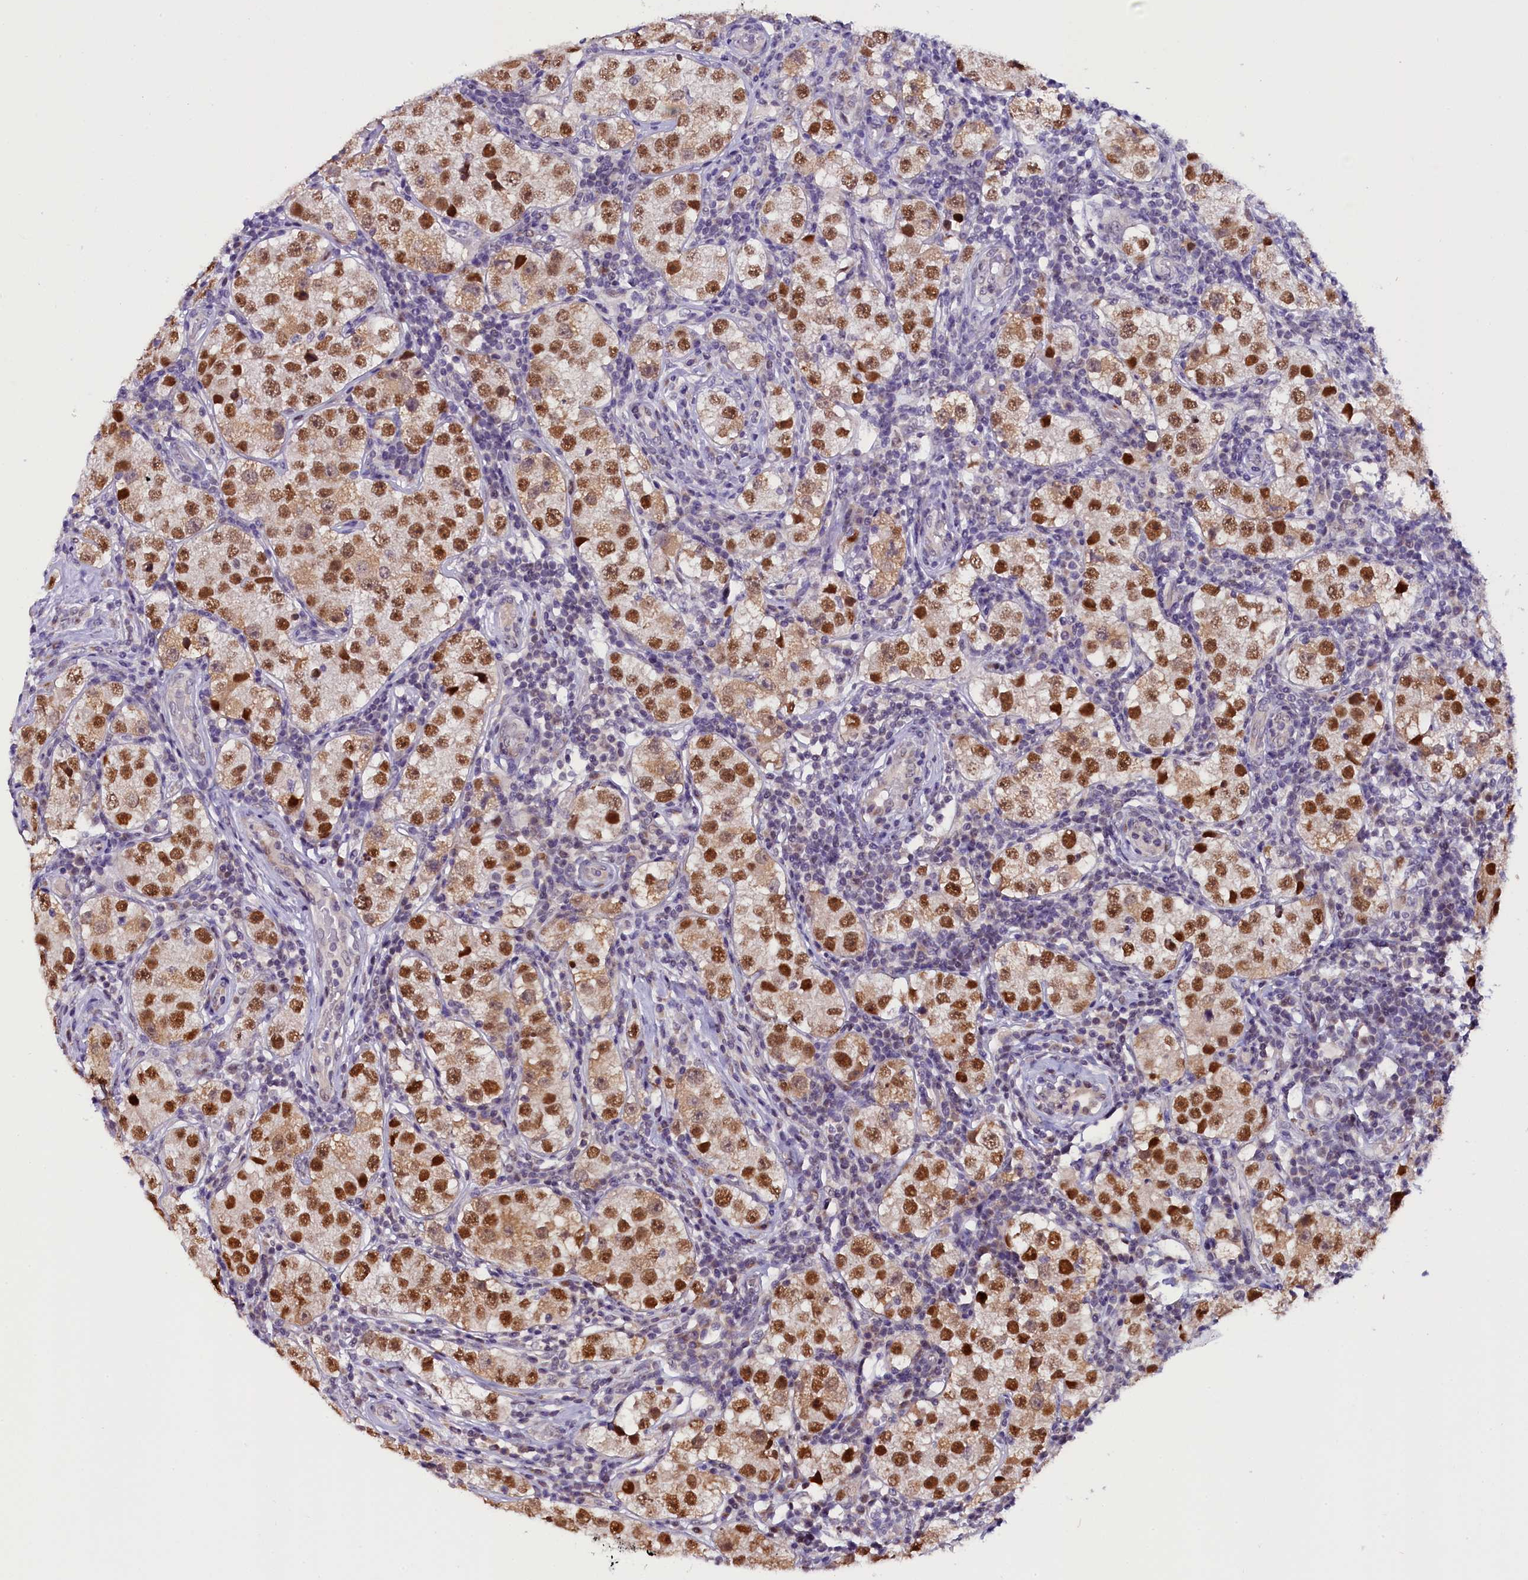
{"staining": {"intensity": "strong", "quantity": ">75%", "location": "nuclear"}, "tissue": "testis cancer", "cell_type": "Tumor cells", "image_type": "cancer", "snomed": [{"axis": "morphology", "description": "Seminoma, NOS"}, {"axis": "topography", "description": "Testis"}], "caption": "This histopathology image reveals seminoma (testis) stained with immunohistochemistry to label a protein in brown. The nuclear of tumor cells show strong positivity for the protein. Nuclei are counter-stained blue.", "gene": "RPUSD2", "patient": {"sex": "male", "age": 34}}